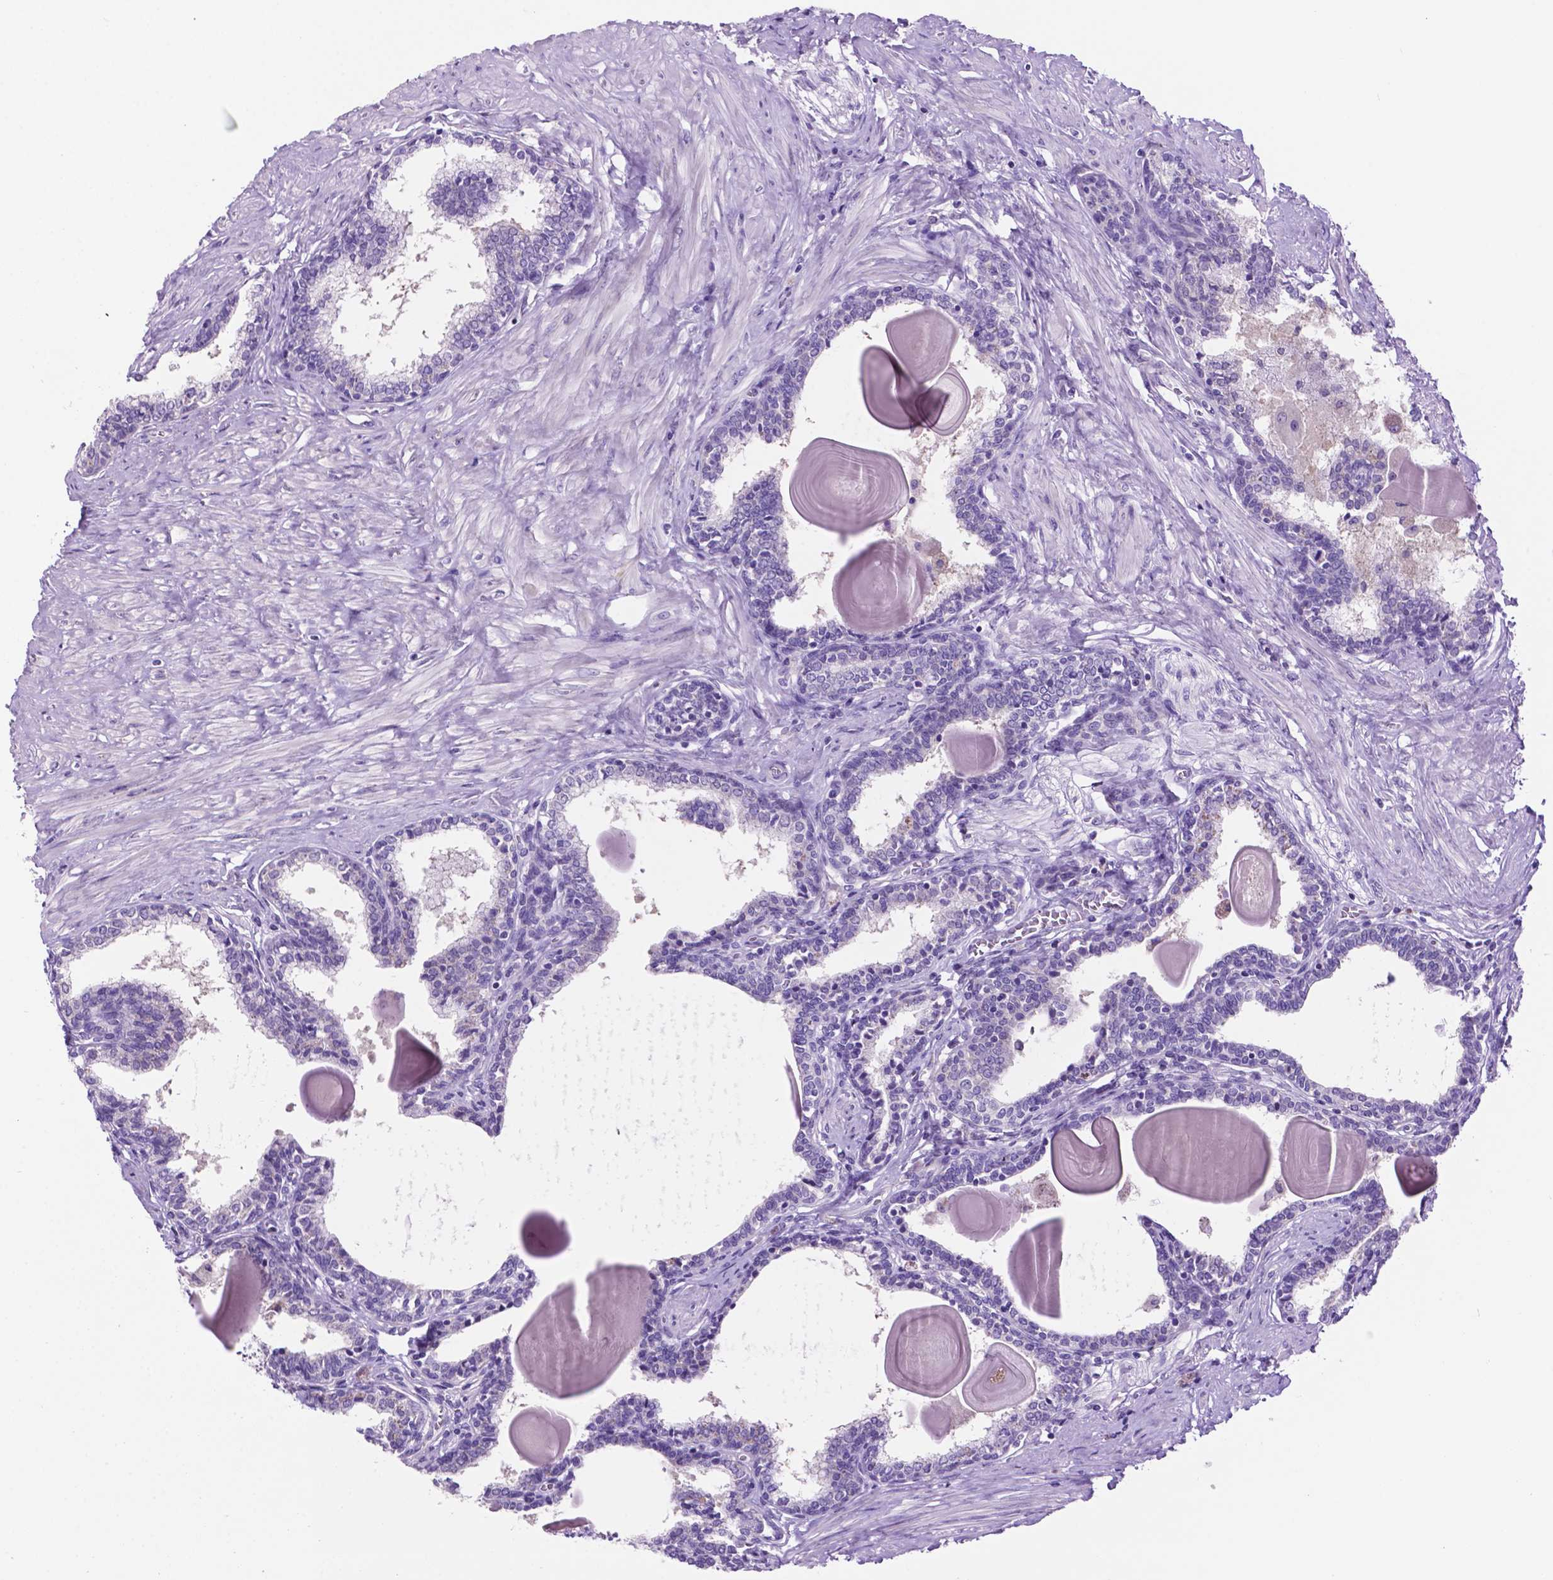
{"staining": {"intensity": "negative", "quantity": "none", "location": "none"}, "tissue": "prostate", "cell_type": "Glandular cells", "image_type": "normal", "snomed": [{"axis": "morphology", "description": "Normal tissue, NOS"}, {"axis": "topography", "description": "Prostate"}], "caption": "Histopathology image shows no significant protein staining in glandular cells of benign prostate. (DAB immunohistochemistry visualized using brightfield microscopy, high magnification).", "gene": "SPDYA", "patient": {"sex": "male", "age": 55}}